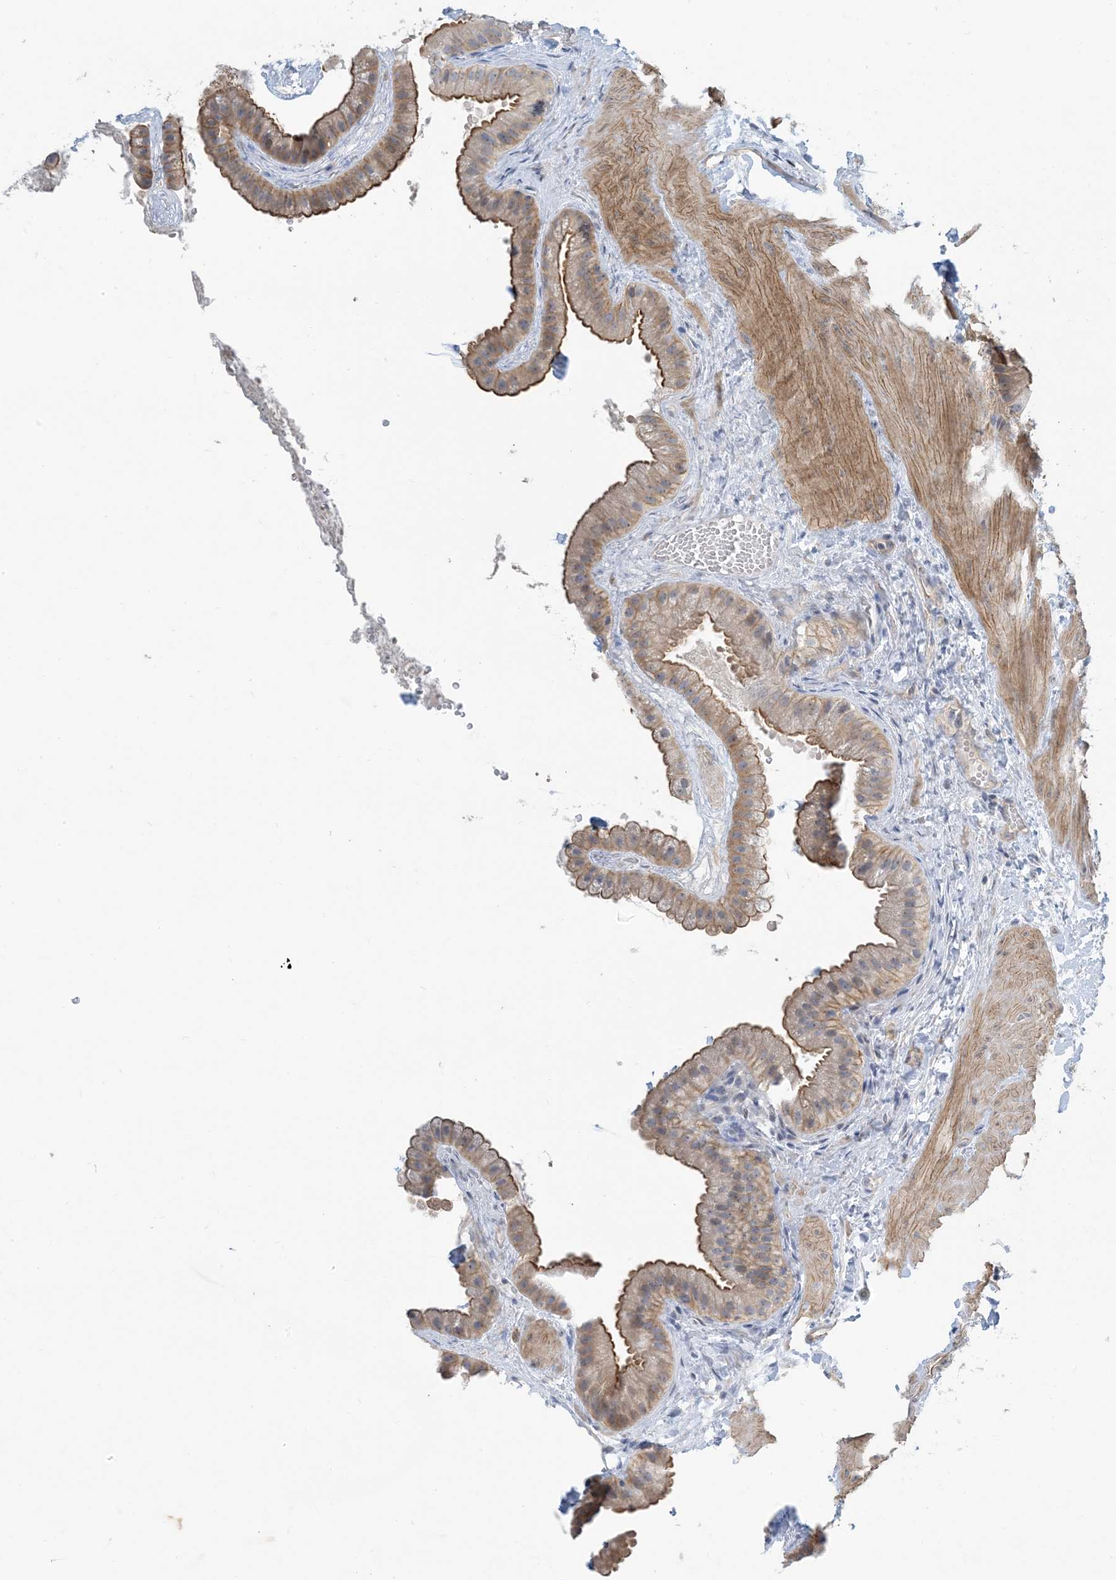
{"staining": {"intensity": "moderate", "quantity": ">75%", "location": "cytoplasmic/membranous"}, "tissue": "gallbladder", "cell_type": "Glandular cells", "image_type": "normal", "snomed": [{"axis": "morphology", "description": "Normal tissue, NOS"}, {"axis": "topography", "description": "Gallbladder"}], "caption": "A brown stain labels moderate cytoplasmic/membranous staining of a protein in glandular cells of benign gallbladder. (DAB IHC, brown staining for protein, blue staining for nuclei).", "gene": "IL36B", "patient": {"sex": "male", "age": 55}}